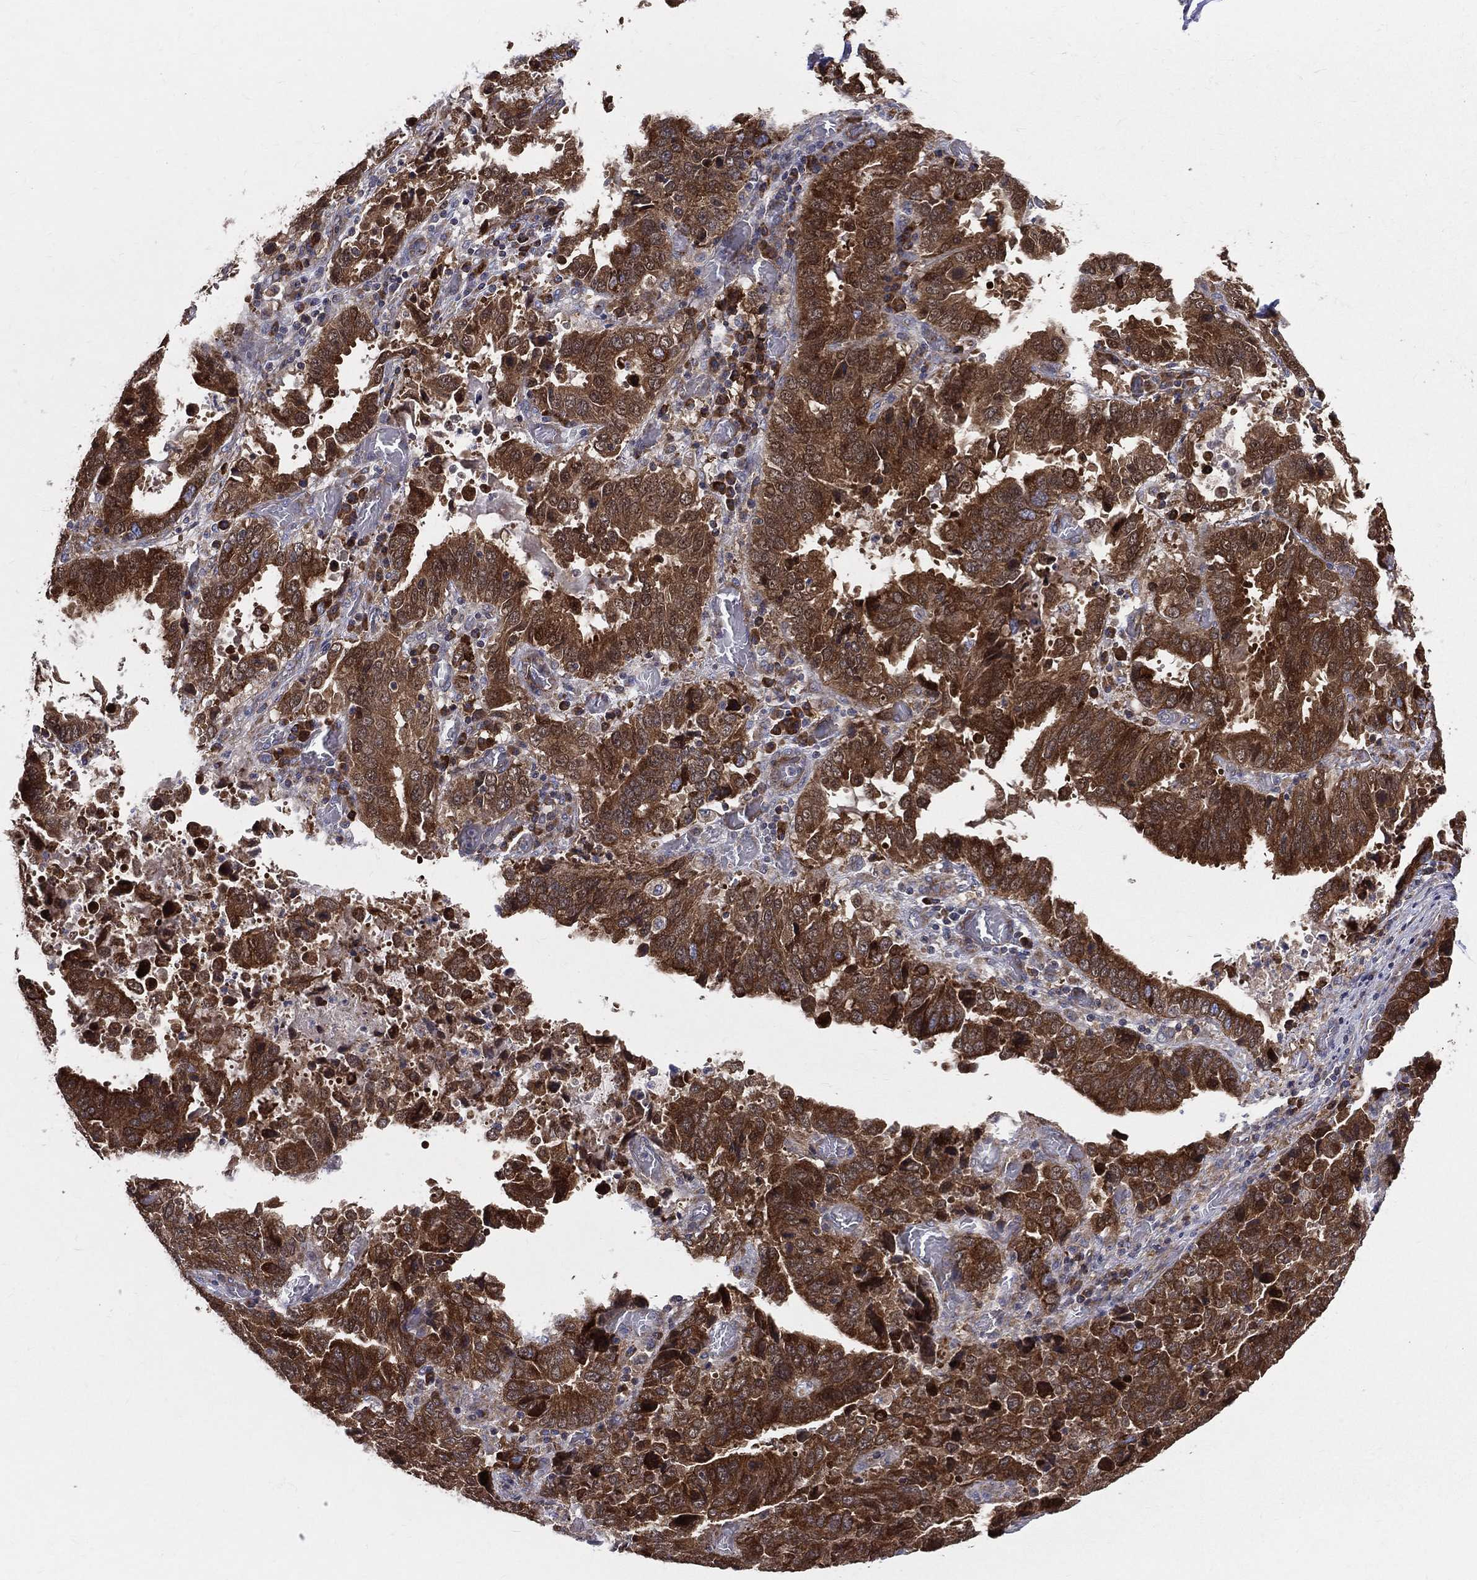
{"staining": {"intensity": "strong", "quantity": ">75%", "location": "cytoplasmic/membranous"}, "tissue": "stomach cancer", "cell_type": "Tumor cells", "image_type": "cancer", "snomed": [{"axis": "morphology", "description": "Adenocarcinoma, NOS"}, {"axis": "topography", "description": "Stomach, upper"}], "caption": "The micrograph reveals staining of stomach cancer (adenocarcinoma), revealing strong cytoplasmic/membranous protein staining (brown color) within tumor cells.", "gene": "MIX23", "patient": {"sex": "male", "age": 74}}